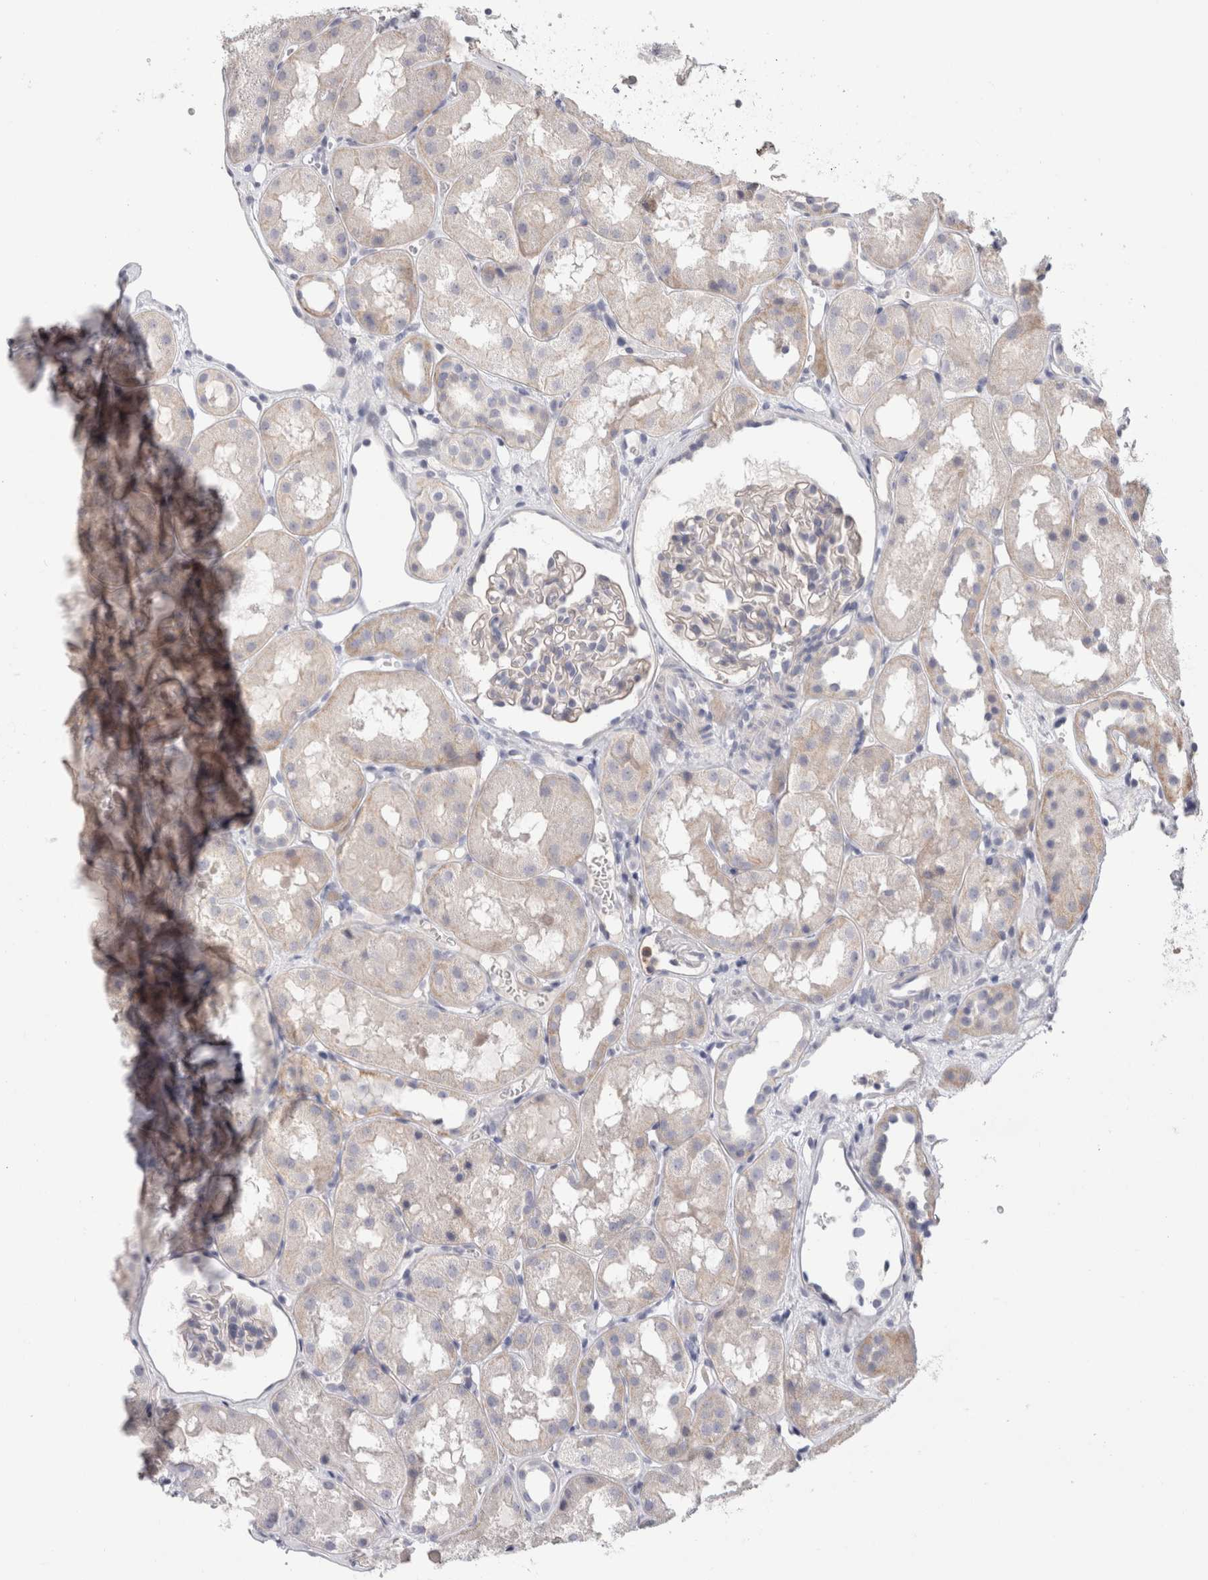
{"staining": {"intensity": "negative", "quantity": "none", "location": "none"}, "tissue": "kidney", "cell_type": "Cells in glomeruli", "image_type": "normal", "snomed": [{"axis": "morphology", "description": "Normal tissue, NOS"}, {"axis": "topography", "description": "Kidney"}], "caption": "The IHC photomicrograph has no significant positivity in cells in glomeruli of kidney.", "gene": "AFP", "patient": {"sex": "male", "age": 16}}